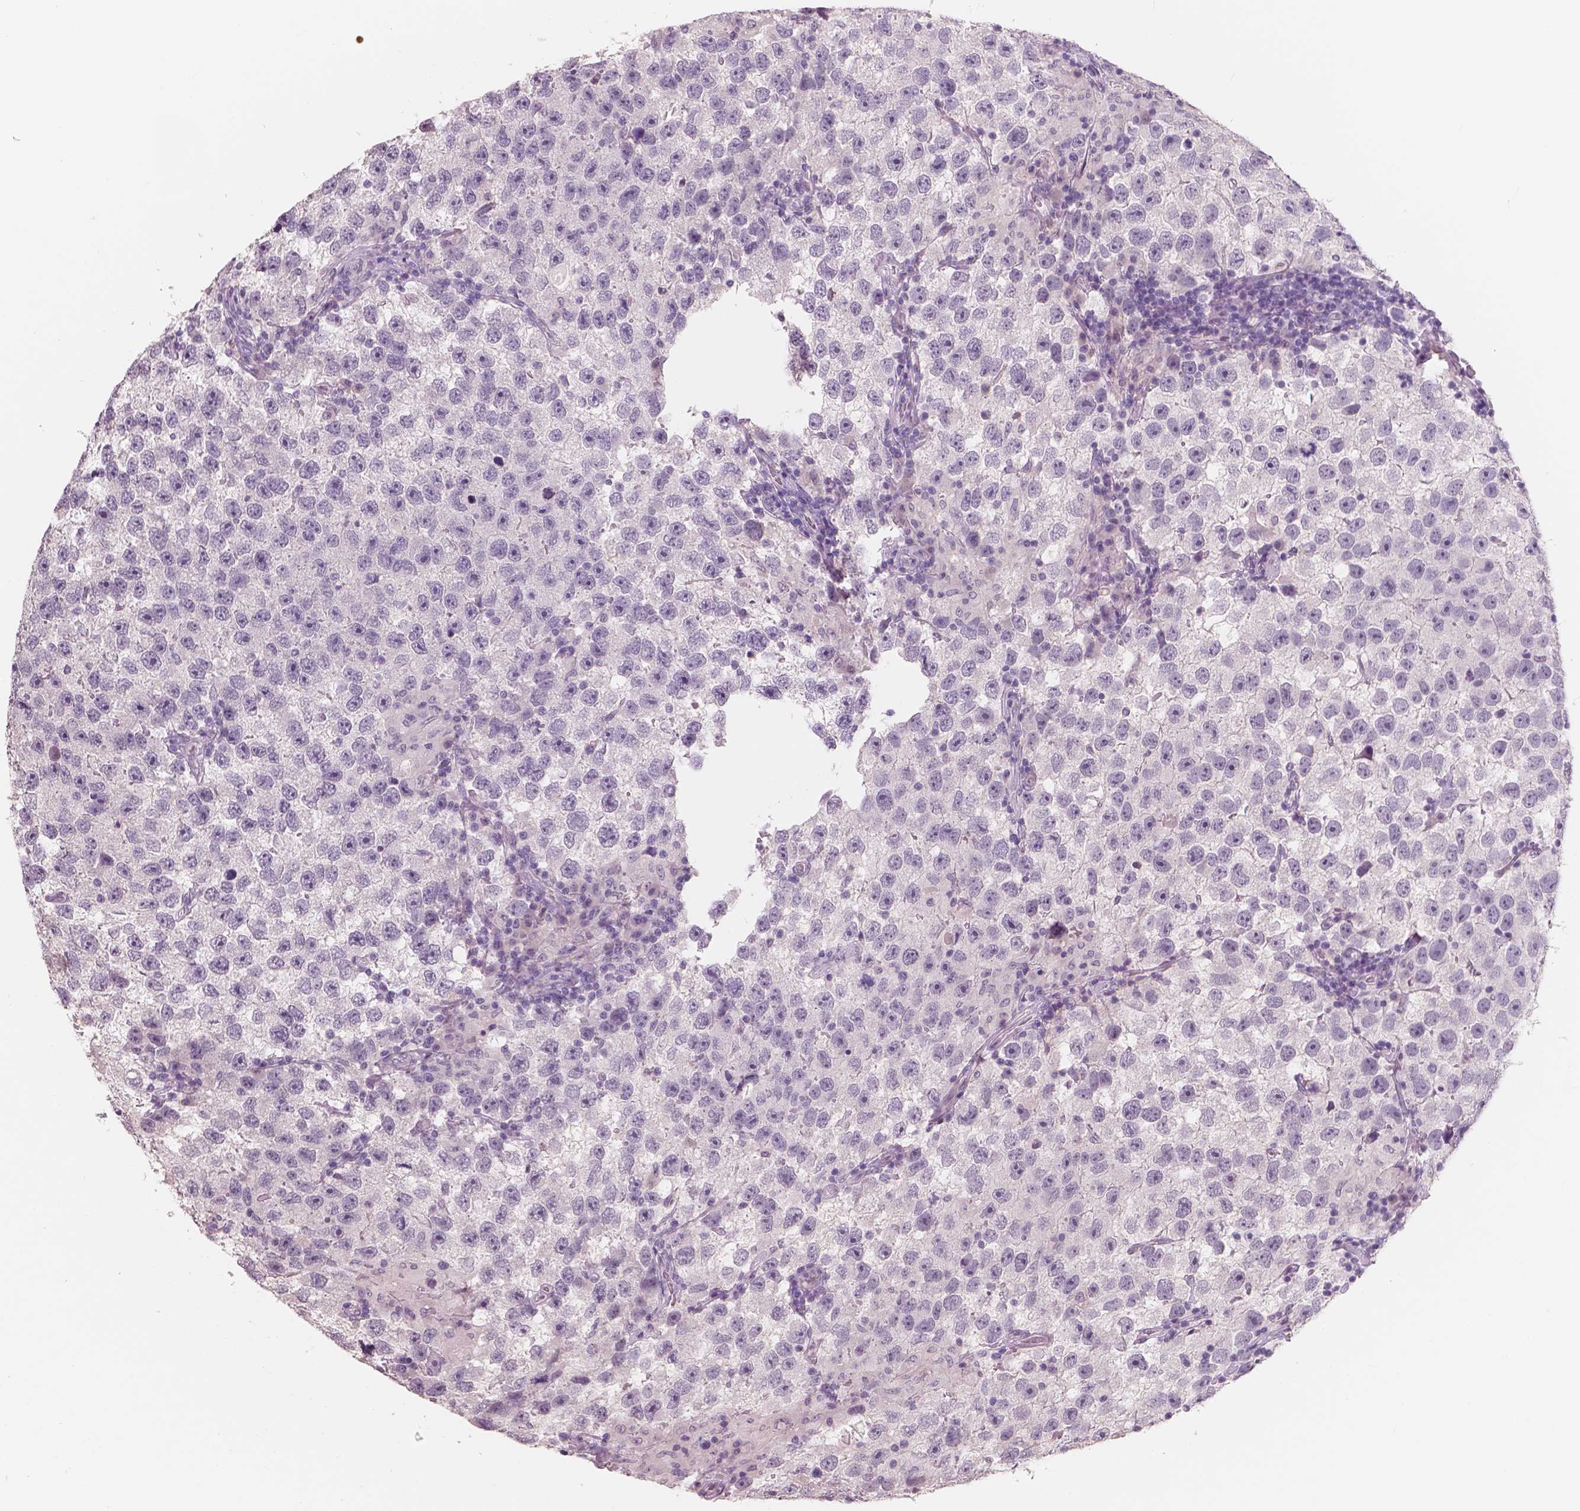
{"staining": {"intensity": "negative", "quantity": "none", "location": "none"}, "tissue": "testis cancer", "cell_type": "Tumor cells", "image_type": "cancer", "snomed": [{"axis": "morphology", "description": "Seminoma, NOS"}, {"axis": "topography", "description": "Testis"}], "caption": "Photomicrograph shows no protein expression in tumor cells of testis cancer (seminoma) tissue.", "gene": "NECAB1", "patient": {"sex": "male", "age": 26}}